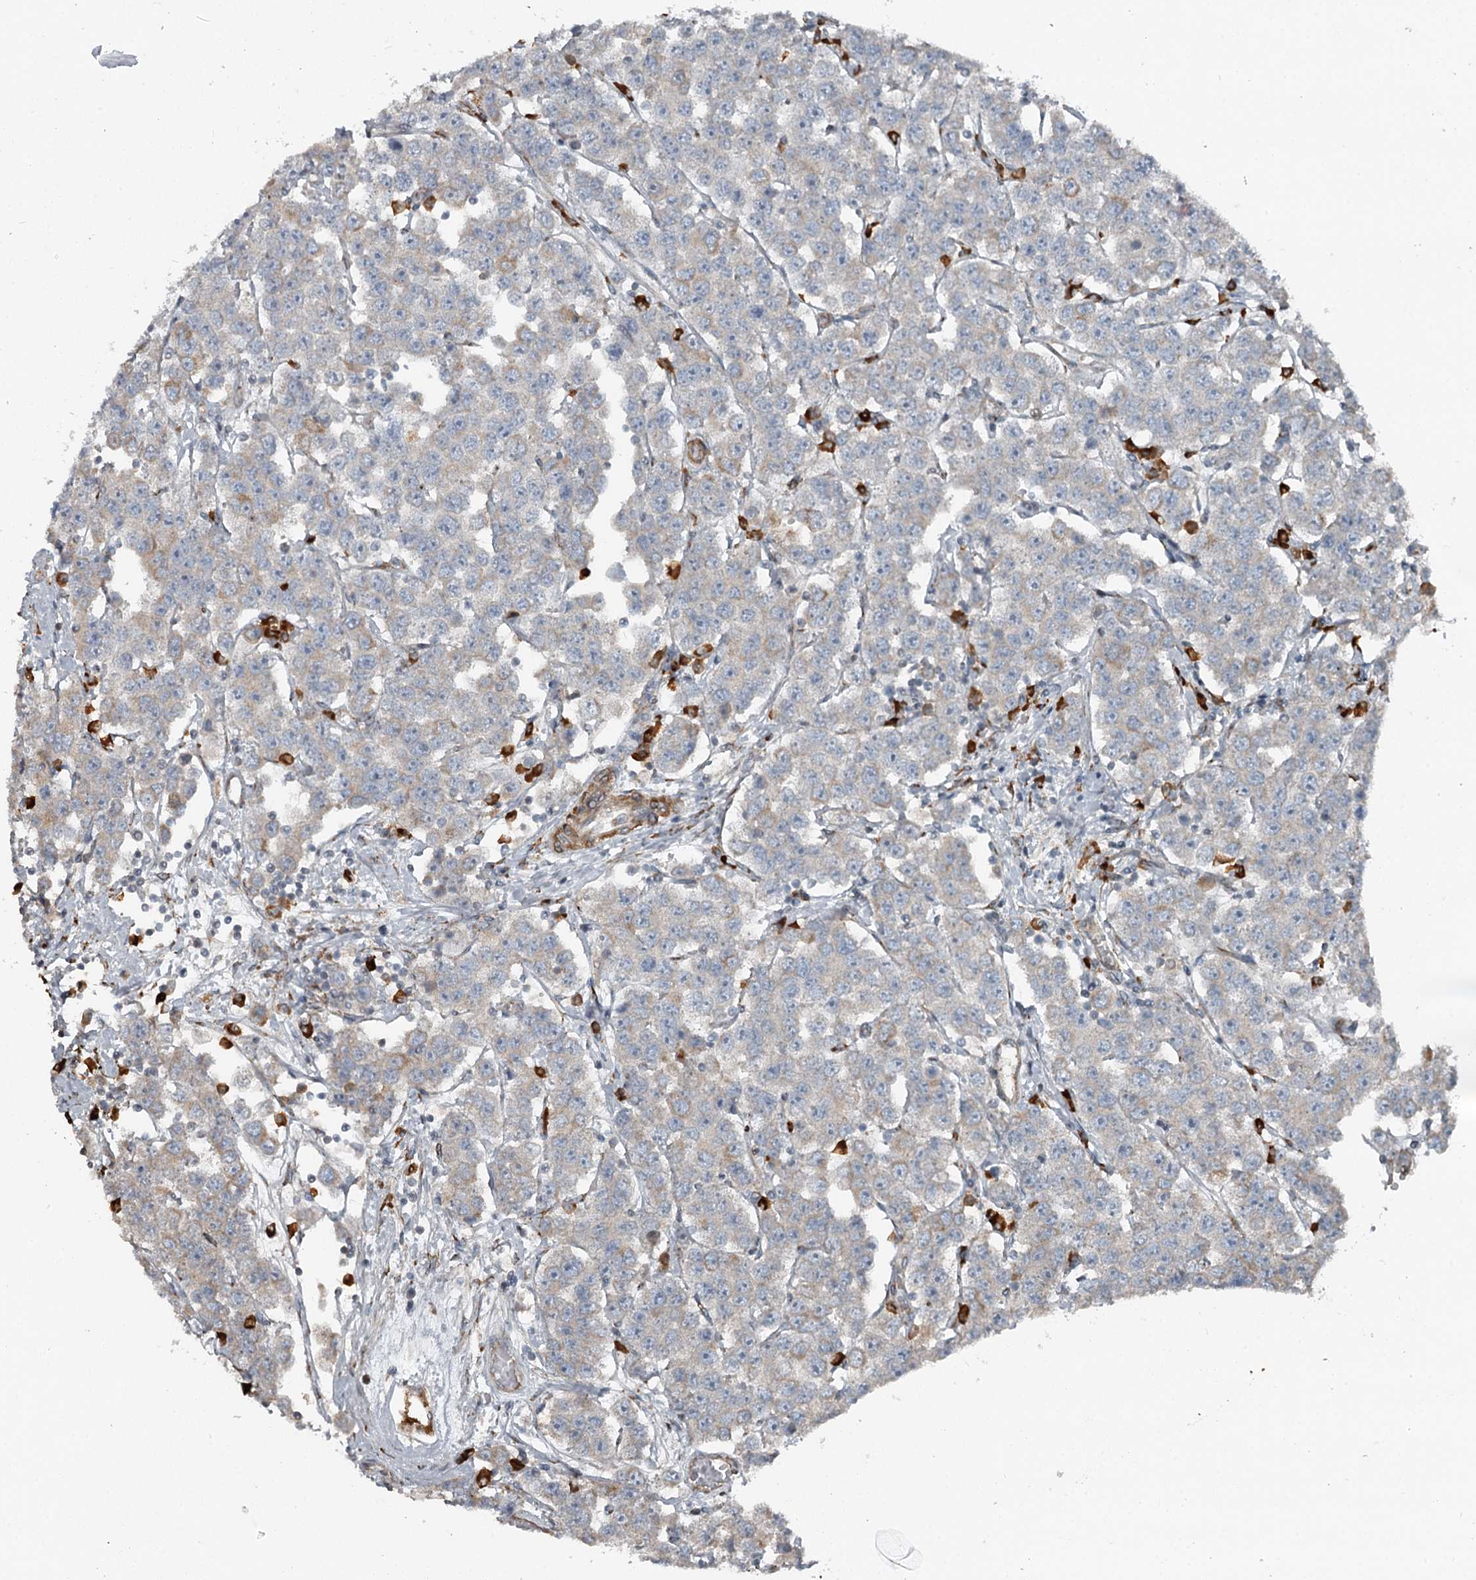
{"staining": {"intensity": "weak", "quantity": "<25%", "location": "cytoplasmic/membranous"}, "tissue": "testis cancer", "cell_type": "Tumor cells", "image_type": "cancer", "snomed": [{"axis": "morphology", "description": "Seminoma, NOS"}, {"axis": "topography", "description": "Testis"}], "caption": "Testis cancer was stained to show a protein in brown. There is no significant positivity in tumor cells.", "gene": "RASSF8", "patient": {"sex": "male", "age": 28}}